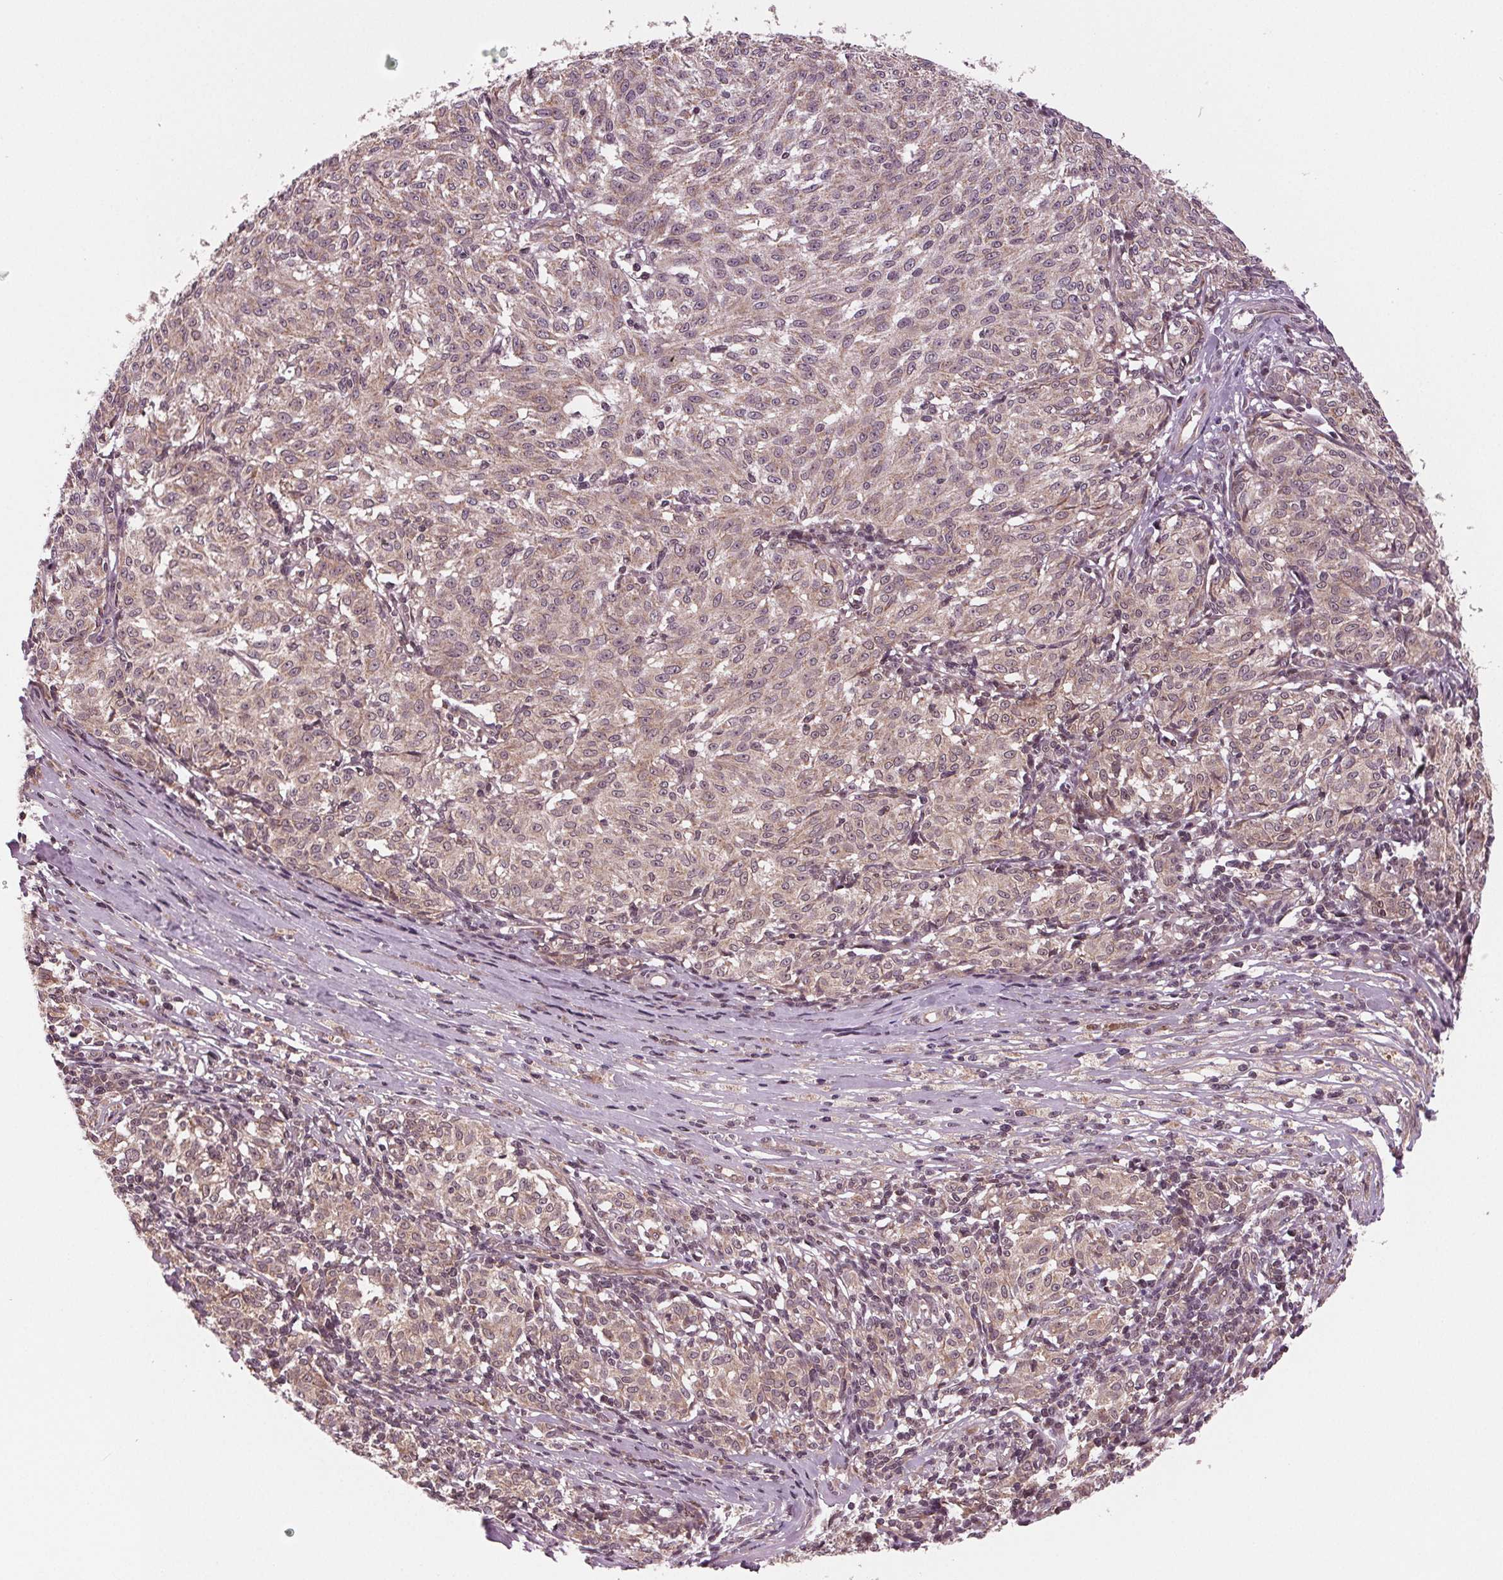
{"staining": {"intensity": "weak", "quantity": "25%-75%", "location": "cytoplasmic/membranous"}, "tissue": "melanoma", "cell_type": "Tumor cells", "image_type": "cancer", "snomed": [{"axis": "morphology", "description": "Malignant melanoma, NOS"}, {"axis": "topography", "description": "Skin"}], "caption": "Protein analysis of malignant melanoma tissue reveals weak cytoplasmic/membranous positivity in approximately 25%-75% of tumor cells.", "gene": "STAT3", "patient": {"sex": "female", "age": 72}}